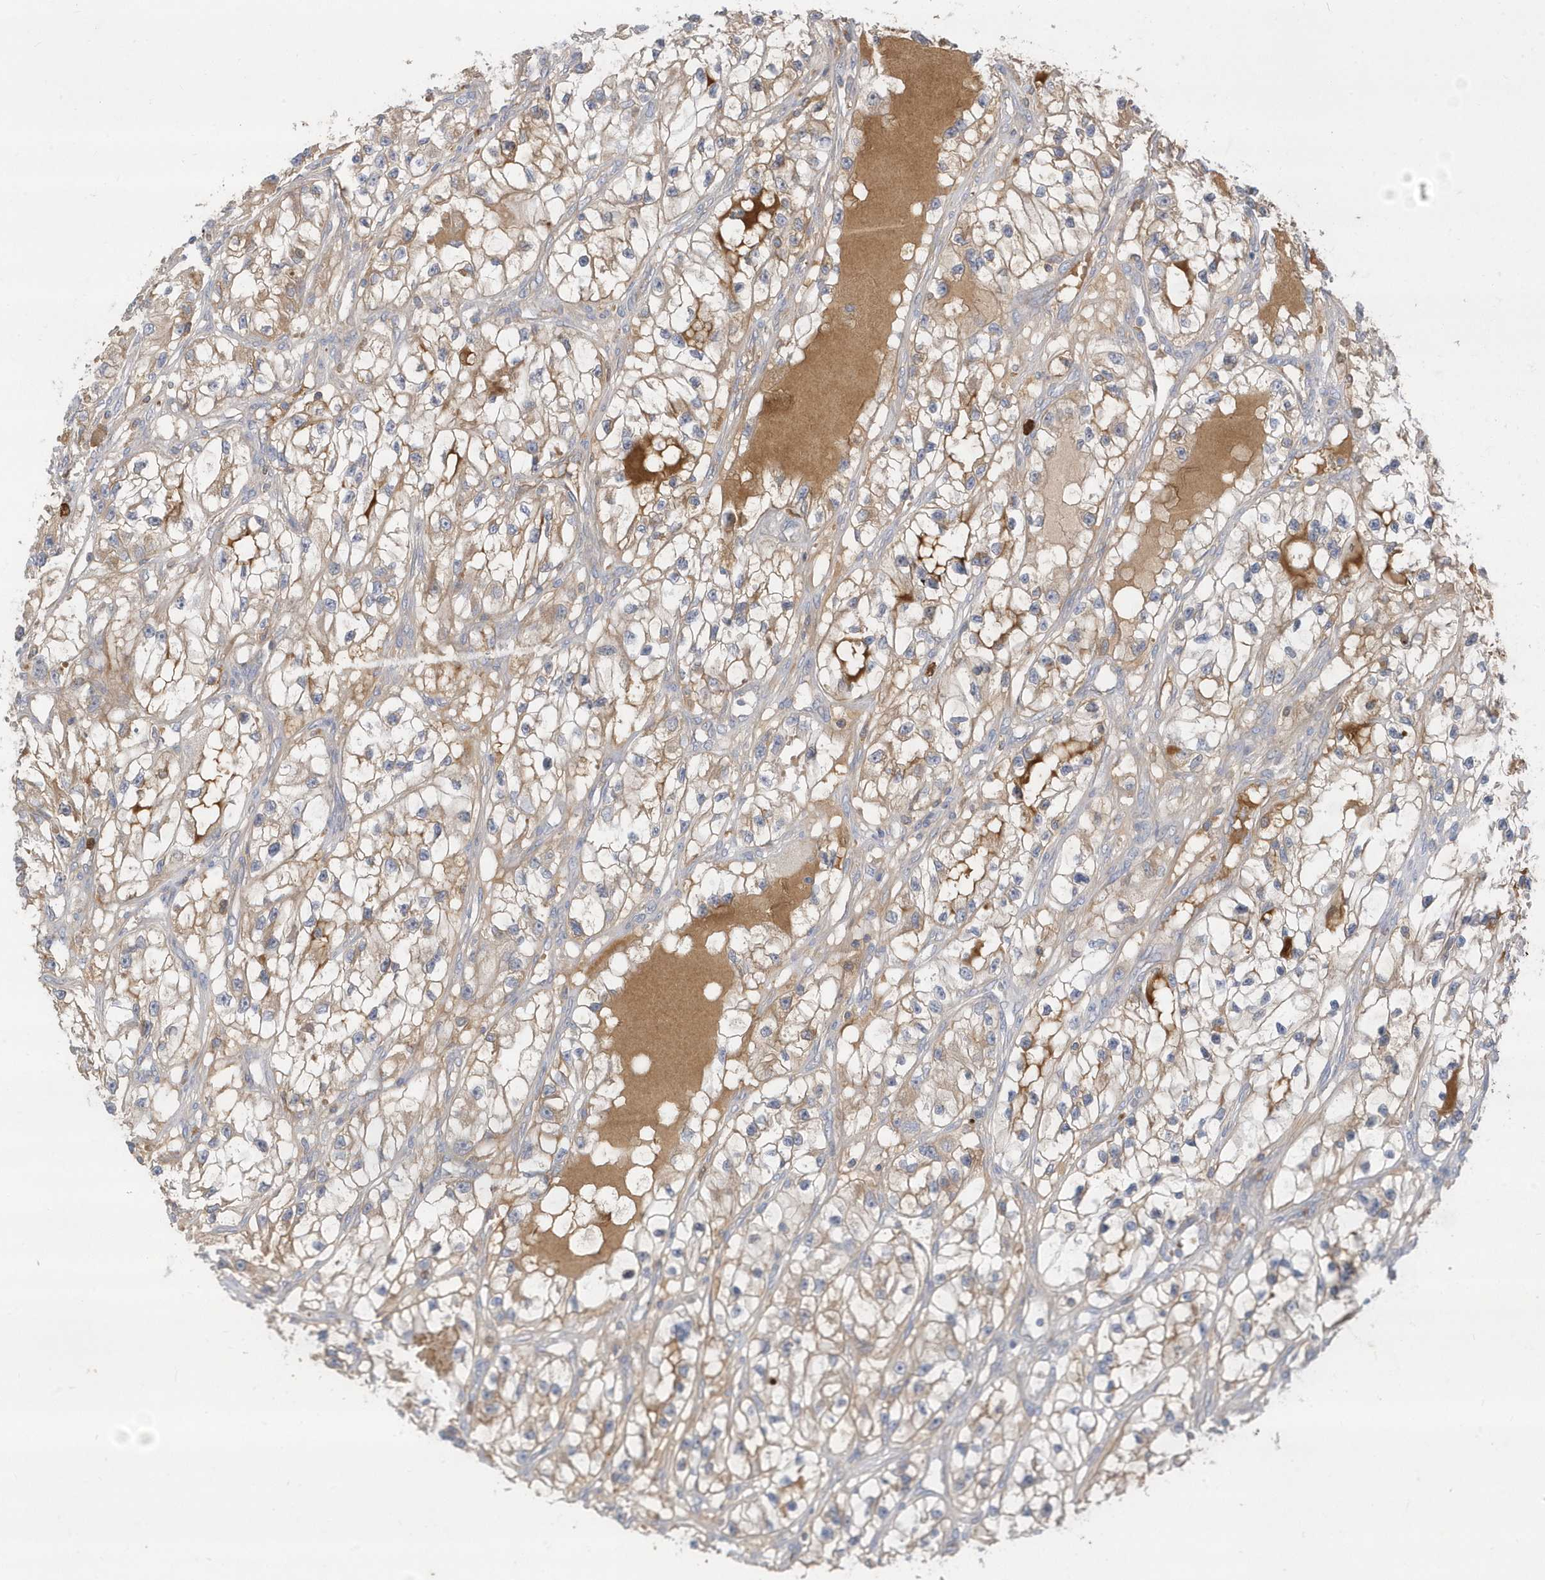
{"staining": {"intensity": "weak", "quantity": ">75%", "location": "cytoplasmic/membranous"}, "tissue": "renal cancer", "cell_type": "Tumor cells", "image_type": "cancer", "snomed": [{"axis": "morphology", "description": "Adenocarcinoma, NOS"}, {"axis": "topography", "description": "Kidney"}], "caption": "Renal adenocarcinoma stained for a protein (brown) shows weak cytoplasmic/membranous positive positivity in approximately >75% of tumor cells.", "gene": "DPP9", "patient": {"sex": "female", "age": 57}}